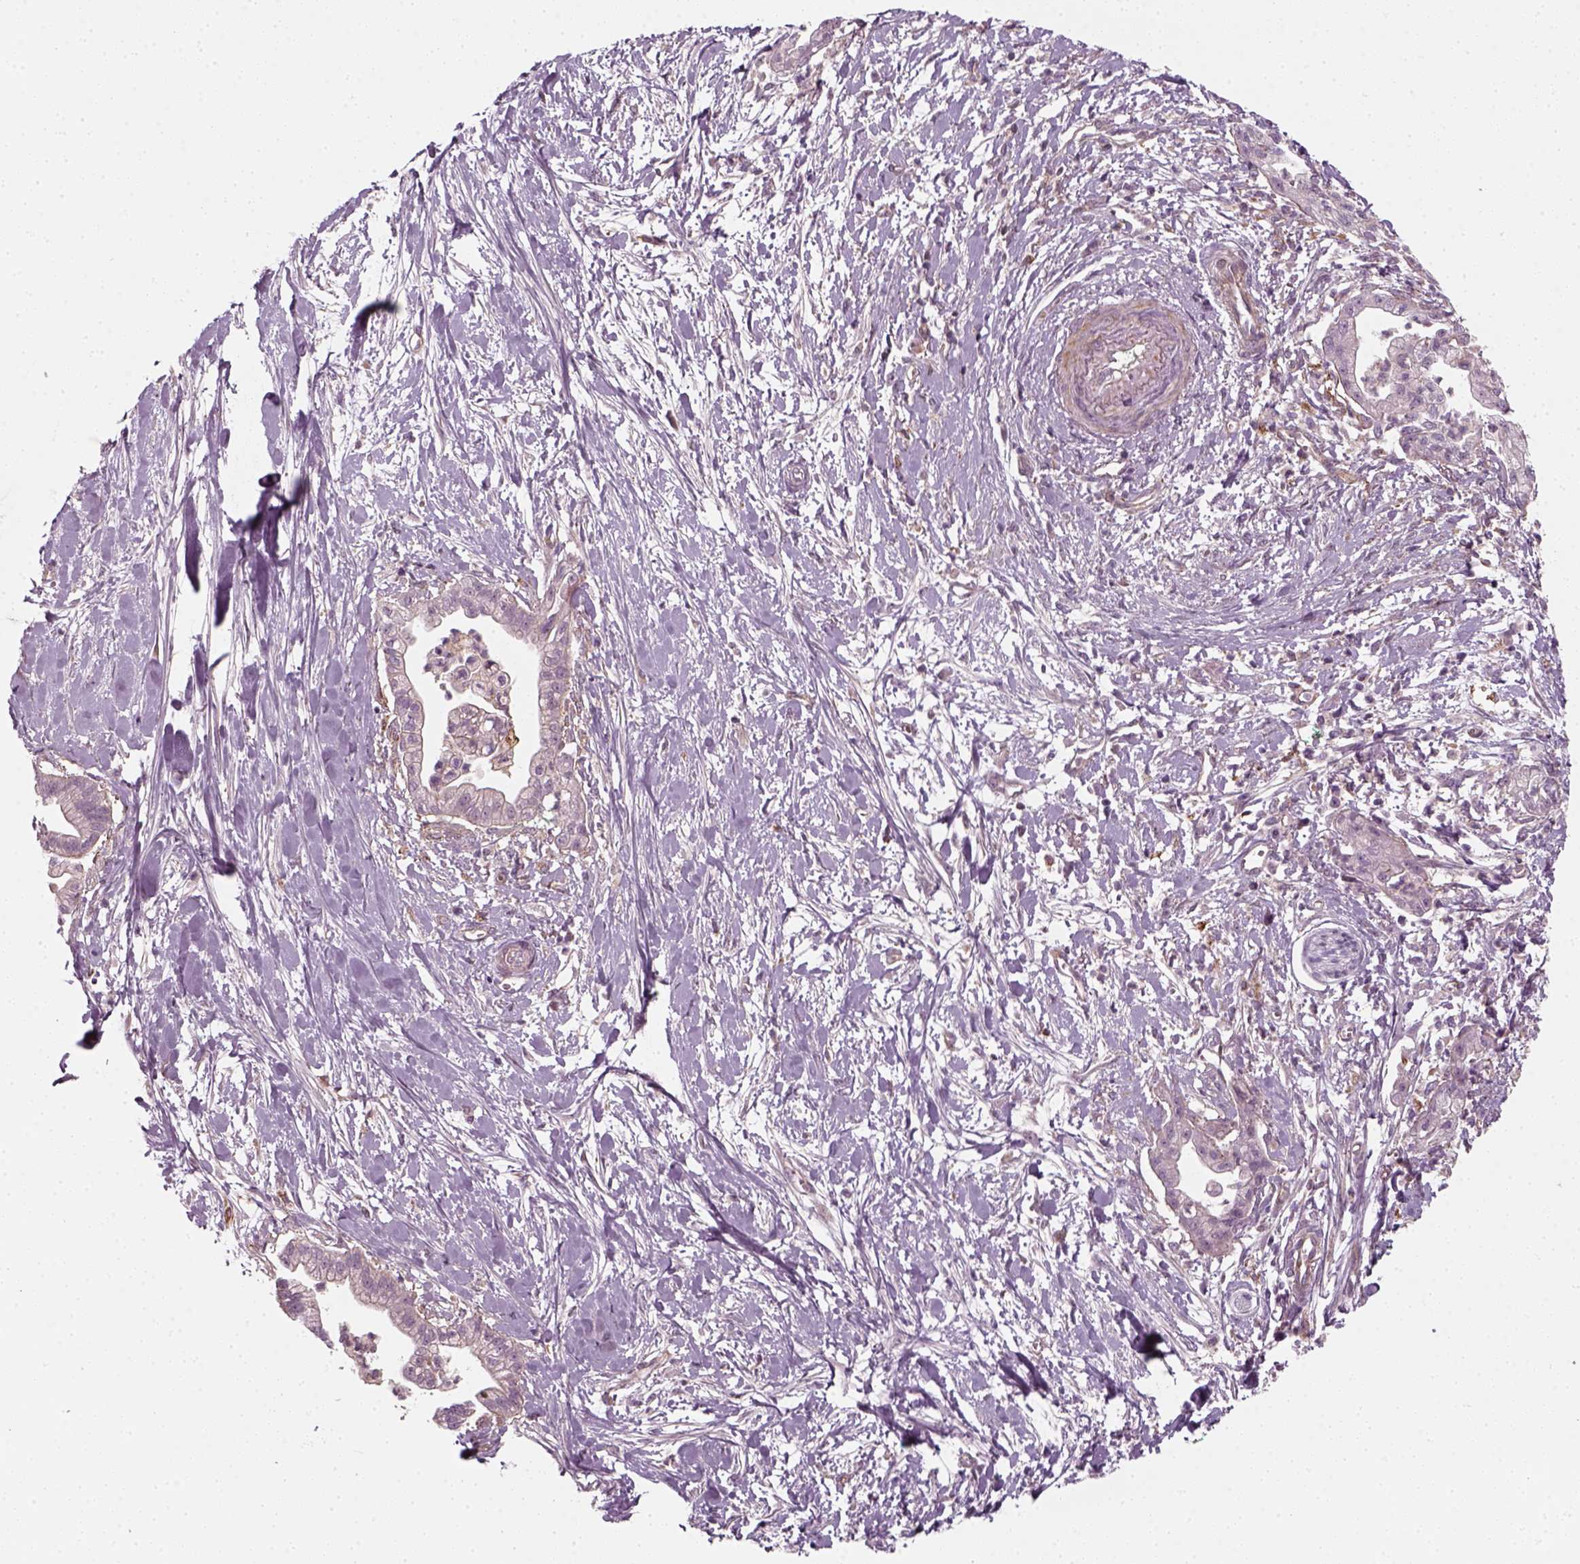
{"staining": {"intensity": "negative", "quantity": "none", "location": "none"}, "tissue": "pancreatic cancer", "cell_type": "Tumor cells", "image_type": "cancer", "snomed": [{"axis": "morphology", "description": "Normal tissue, NOS"}, {"axis": "morphology", "description": "Adenocarcinoma, NOS"}, {"axis": "topography", "description": "Lymph node"}, {"axis": "topography", "description": "Pancreas"}], "caption": "Protein analysis of pancreatic cancer (adenocarcinoma) demonstrates no significant staining in tumor cells.", "gene": "DNASE1L1", "patient": {"sex": "female", "age": 58}}